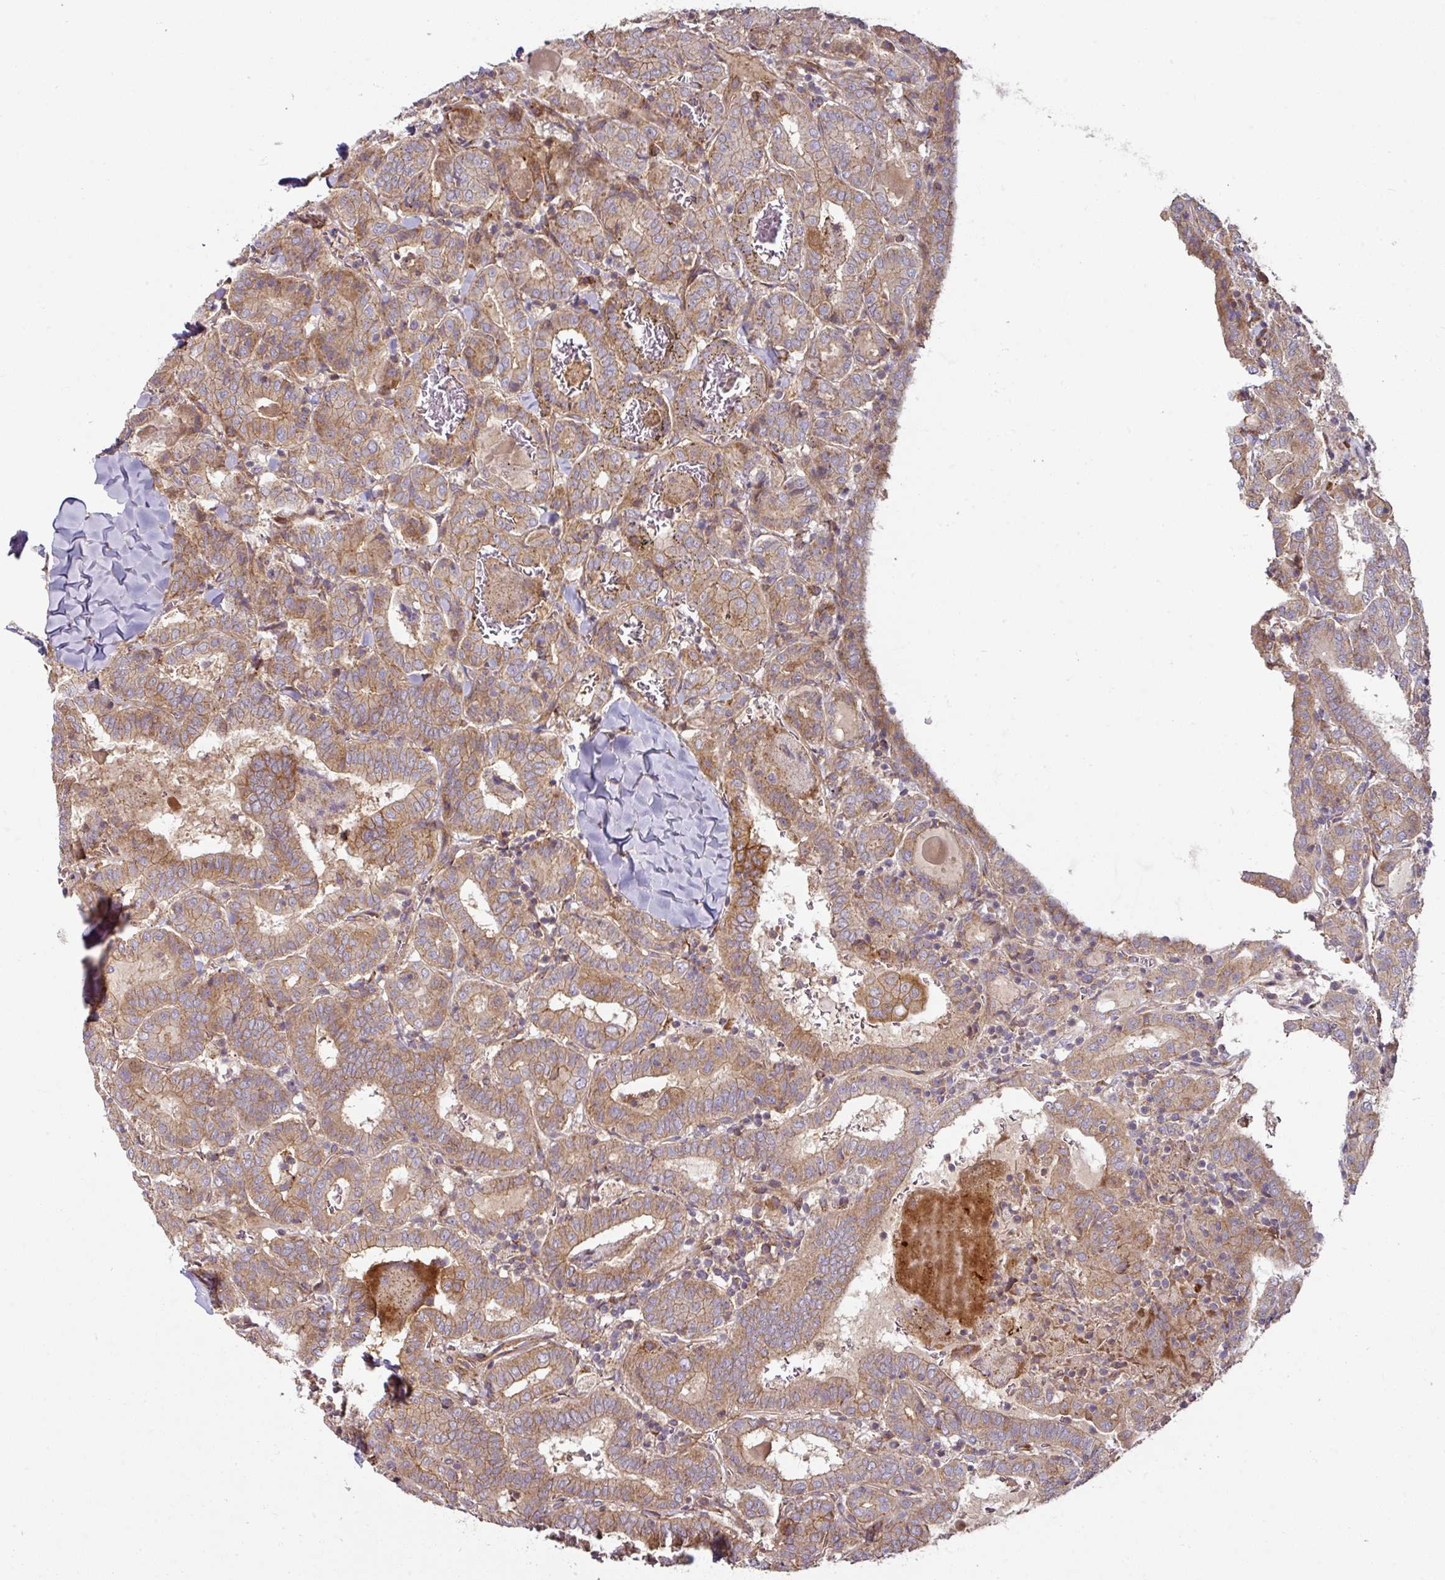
{"staining": {"intensity": "moderate", "quantity": ">75%", "location": "cytoplasmic/membranous"}, "tissue": "thyroid cancer", "cell_type": "Tumor cells", "image_type": "cancer", "snomed": [{"axis": "morphology", "description": "Papillary adenocarcinoma, NOS"}, {"axis": "topography", "description": "Thyroid gland"}], "caption": "Thyroid papillary adenocarcinoma stained with immunohistochemistry (IHC) reveals moderate cytoplasmic/membranous positivity in approximately >75% of tumor cells. (Stains: DAB in brown, nuclei in blue, Microscopy: brightfield microscopy at high magnification).", "gene": "CASP2", "patient": {"sex": "female", "age": 72}}